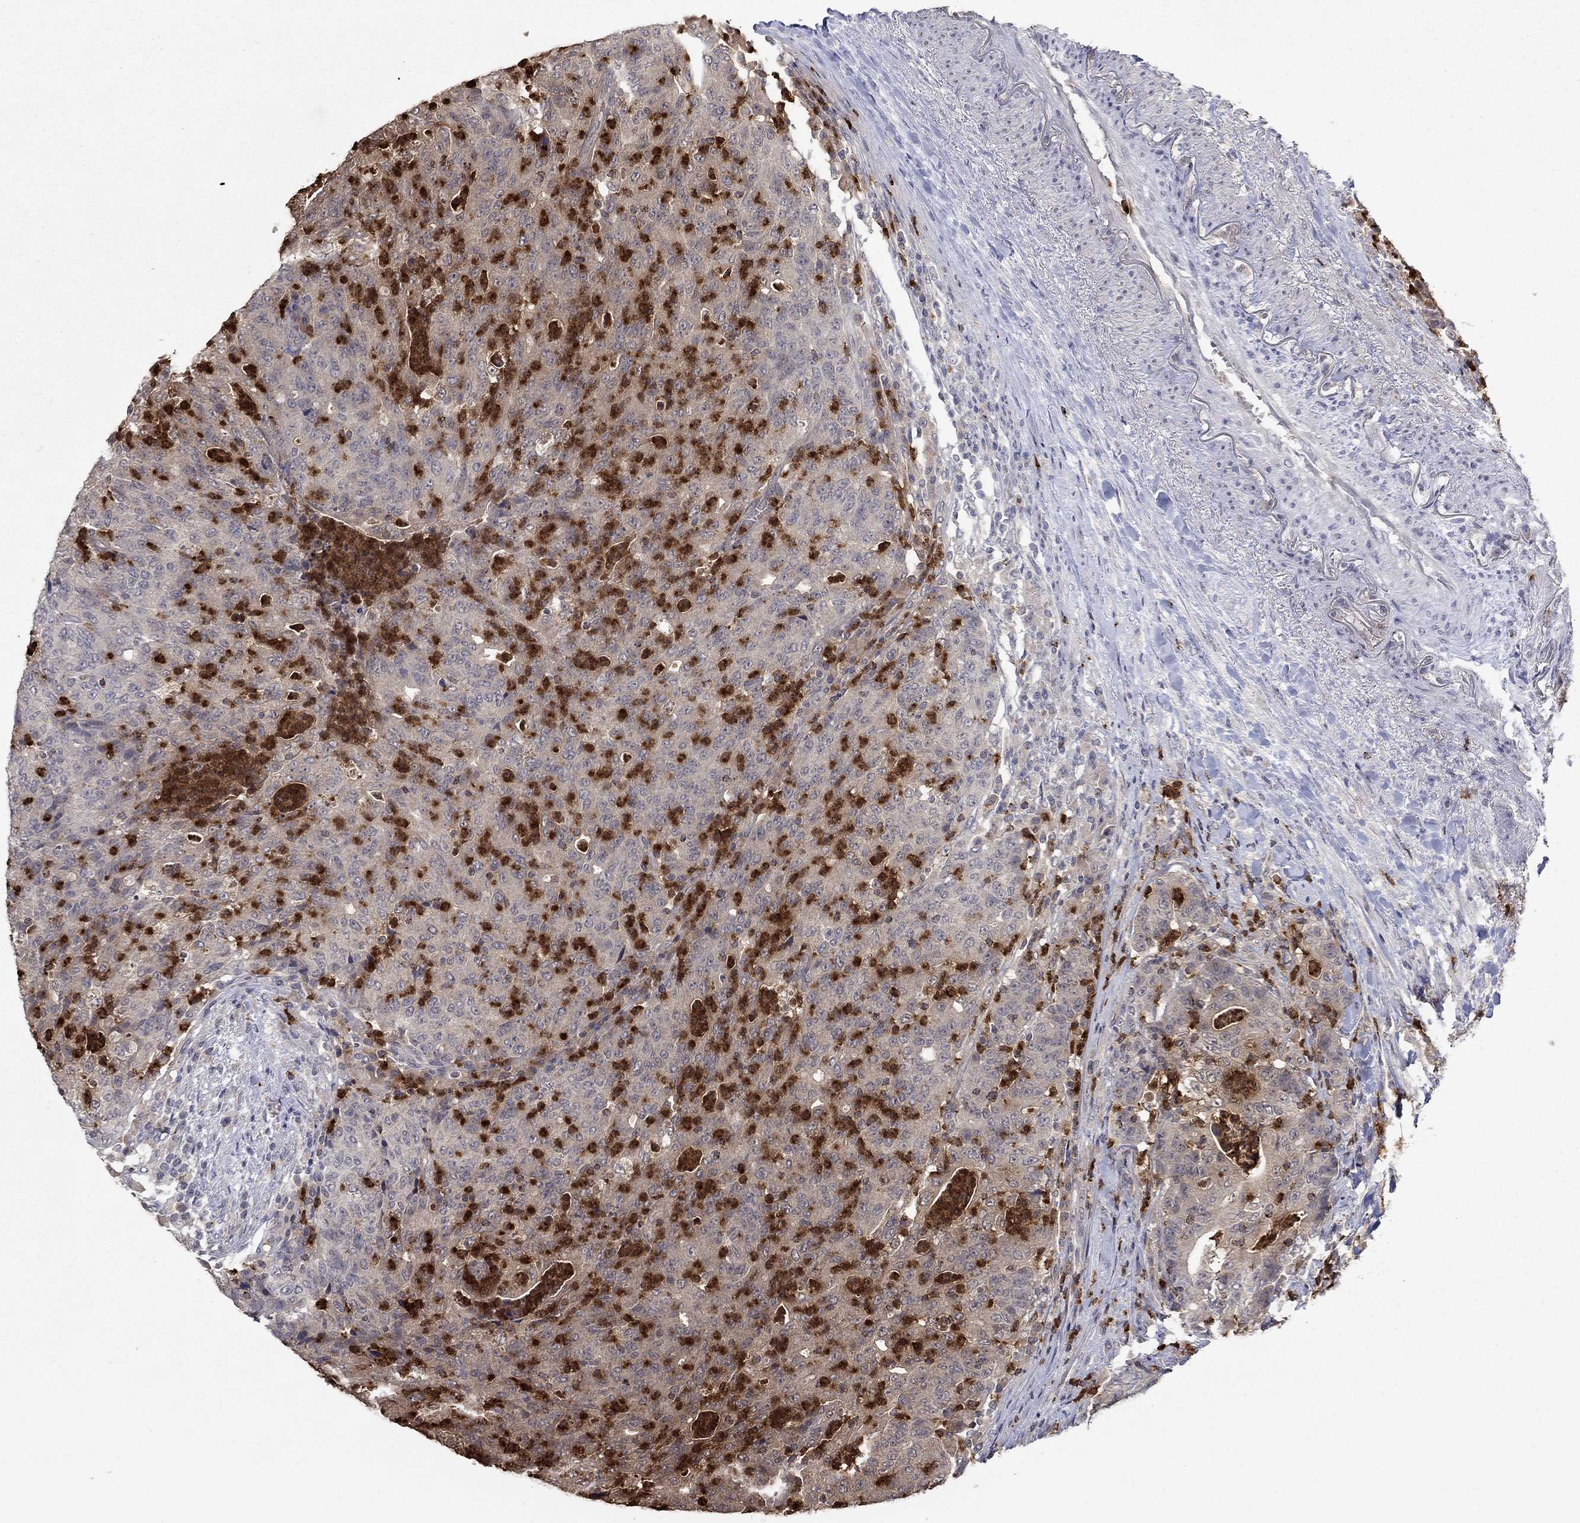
{"staining": {"intensity": "weak", "quantity": "25%-75%", "location": "cytoplasmic/membranous"}, "tissue": "colorectal cancer", "cell_type": "Tumor cells", "image_type": "cancer", "snomed": [{"axis": "morphology", "description": "Adenocarcinoma, NOS"}, {"axis": "topography", "description": "Colon"}], "caption": "Colorectal cancer (adenocarcinoma) tissue exhibits weak cytoplasmic/membranous staining in approximately 25%-75% of tumor cells", "gene": "CCL5", "patient": {"sex": "male", "age": 70}}